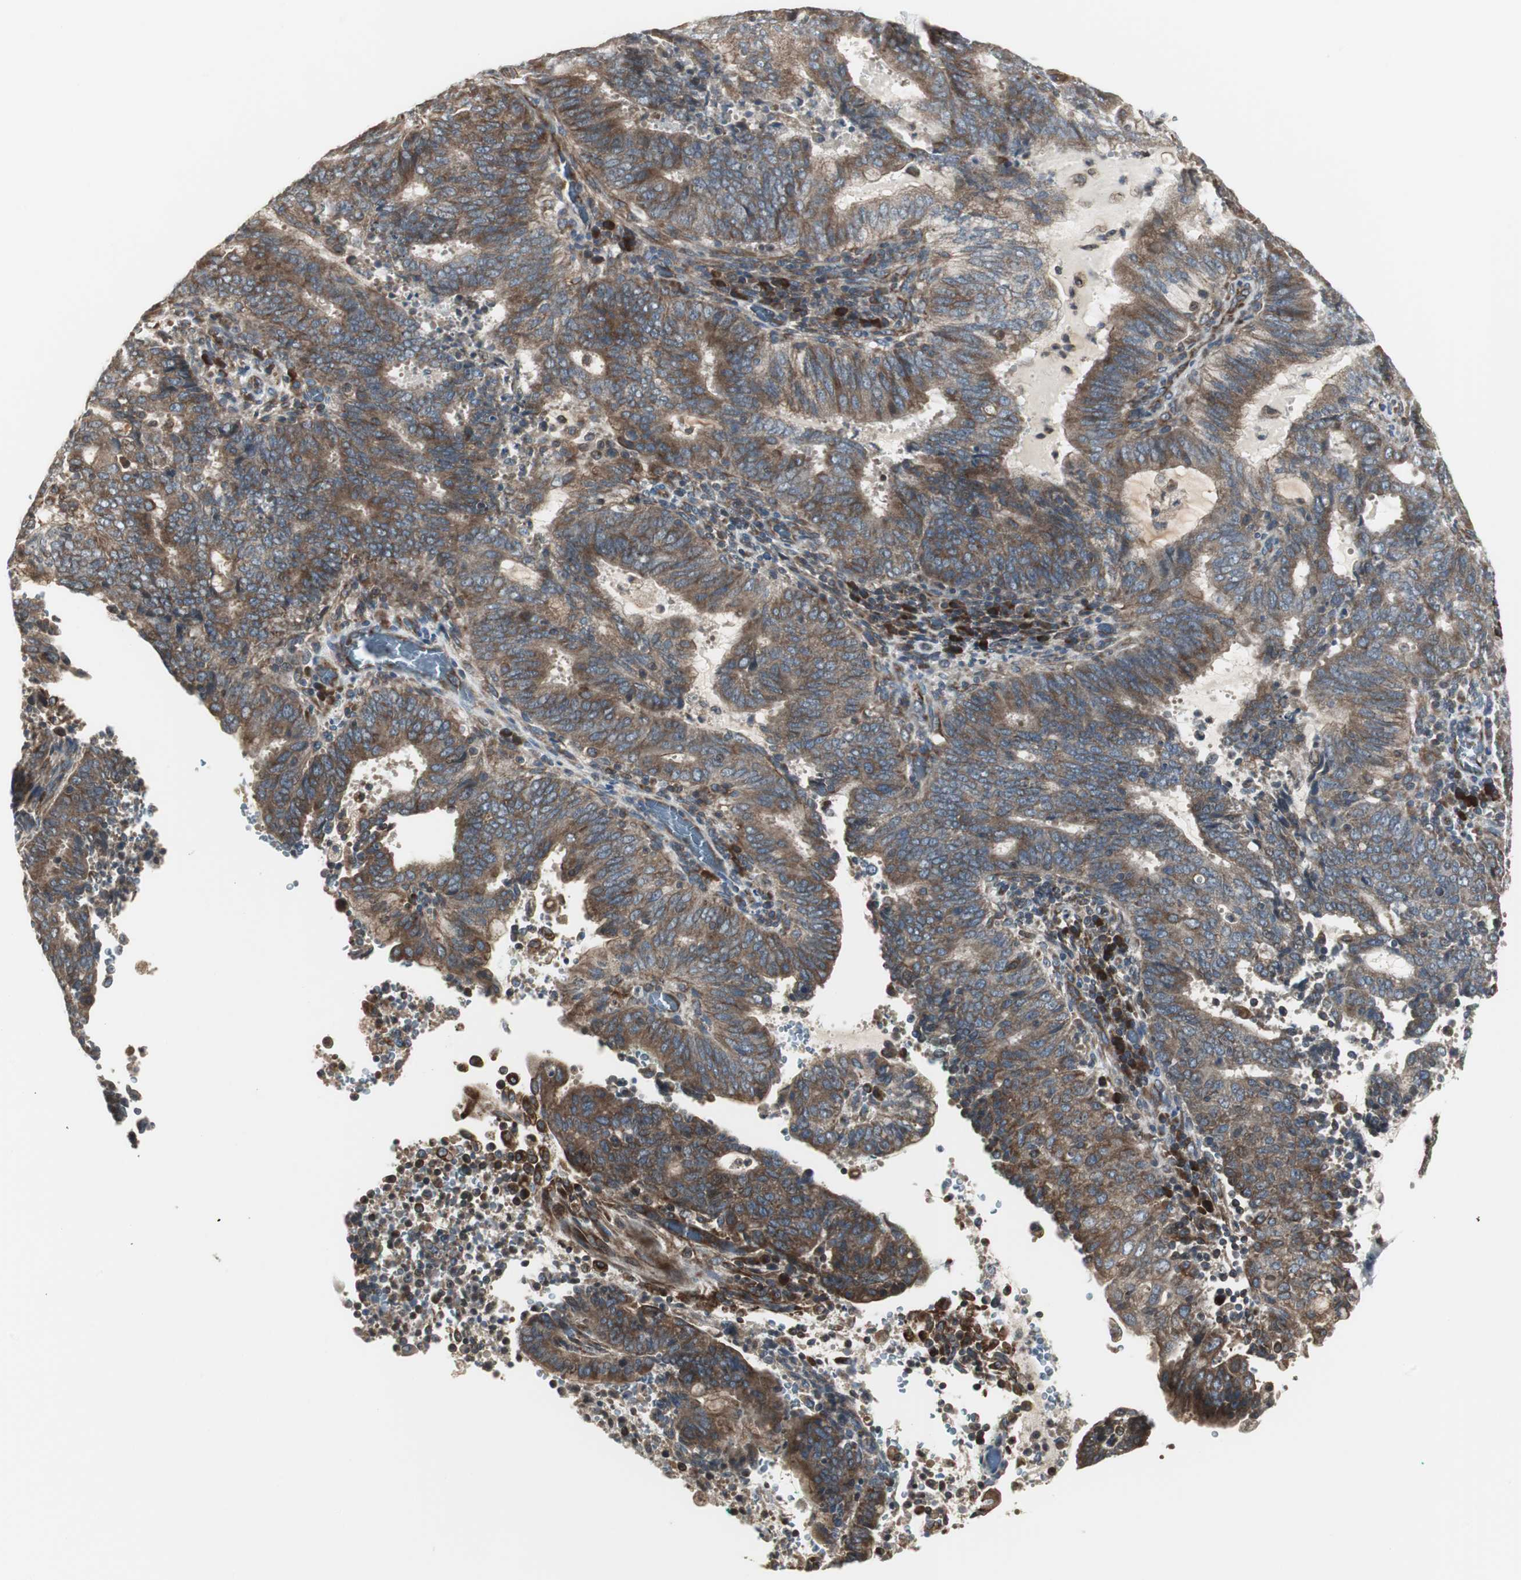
{"staining": {"intensity": "moderate", "quantity": ">75%", "location": "cytoplasmic/membranous"}, "tissue": "cervical cancer", "cell_type": "Tumor cells", "image_type": "cancer", "snomed": [{"axis": "morphology", "description": "Adenocarcinoma, NOS"}, {"axis": "topography", "description": "Cervix"}], "caption": "Moderate cytoplasmic/membranous positivity for a protein is seen in approximately >75% of tumor cells of cervical cancer using immunohistochemistry (IHC).", "gene": "CHP1", "patient": {"sex": "female", "age": 44}}